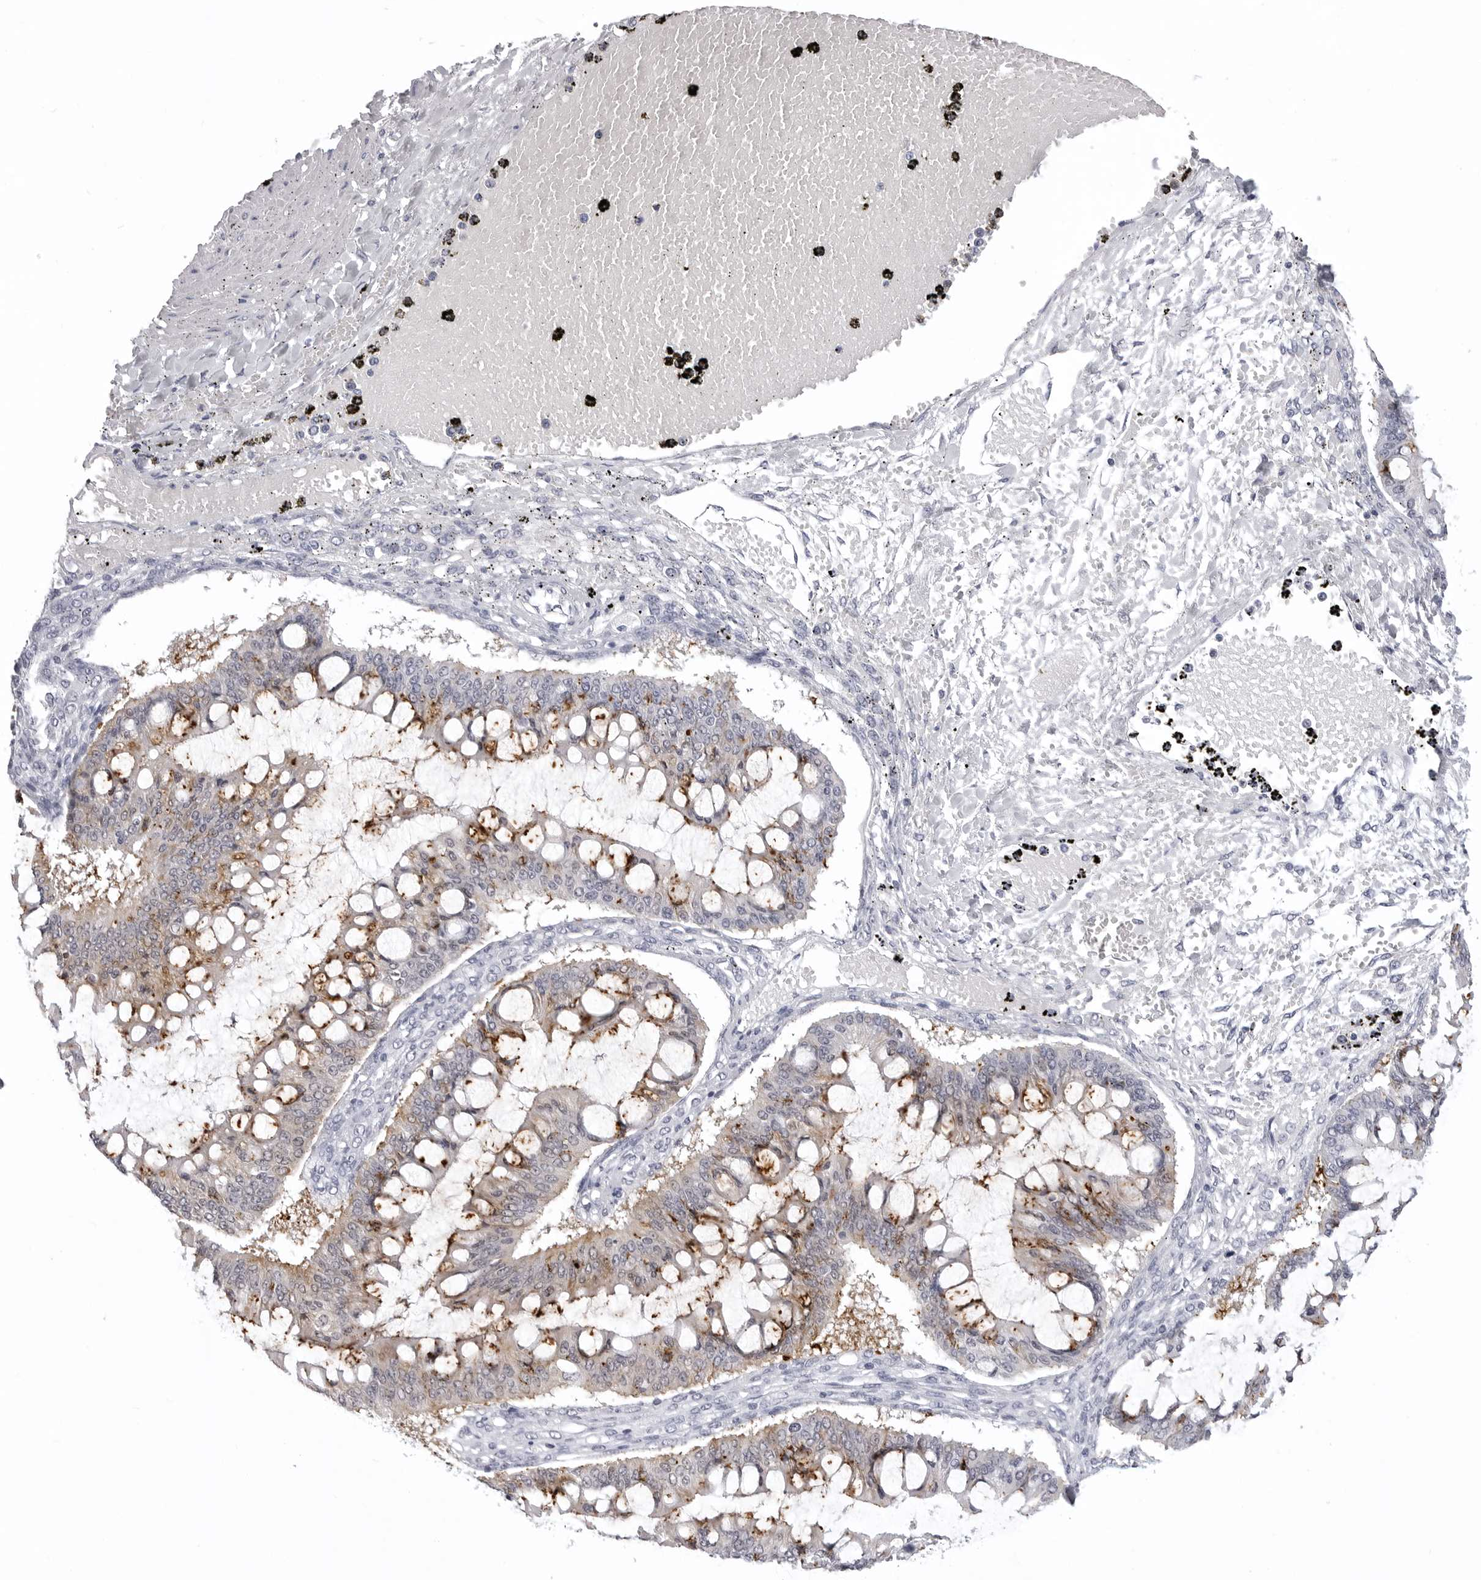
{"staining": {"intensity": "moderate", "quantity": "25%-75%", "location": "cytoplasmic/membranous"}, "tissue": "ovarian cancer", "cell_type": "Tumor cells", "image_type": "cancer", "snomed": [{"axis": "morphology", "description": "Cystadenocarcinoma, mucinous, NOS"}, {"axis": "topography", "description": "Ovary"}], "caption": "There is medium levels of moderate cytoplasmic/membranous positivity in tumor cells of mucinous cystadenocarcinoma (ovarian), as demonstrated by immunohistochemical staining (brown color).", "gene": "LGALS4", "patient": {"sex": "female", "age": 73}}